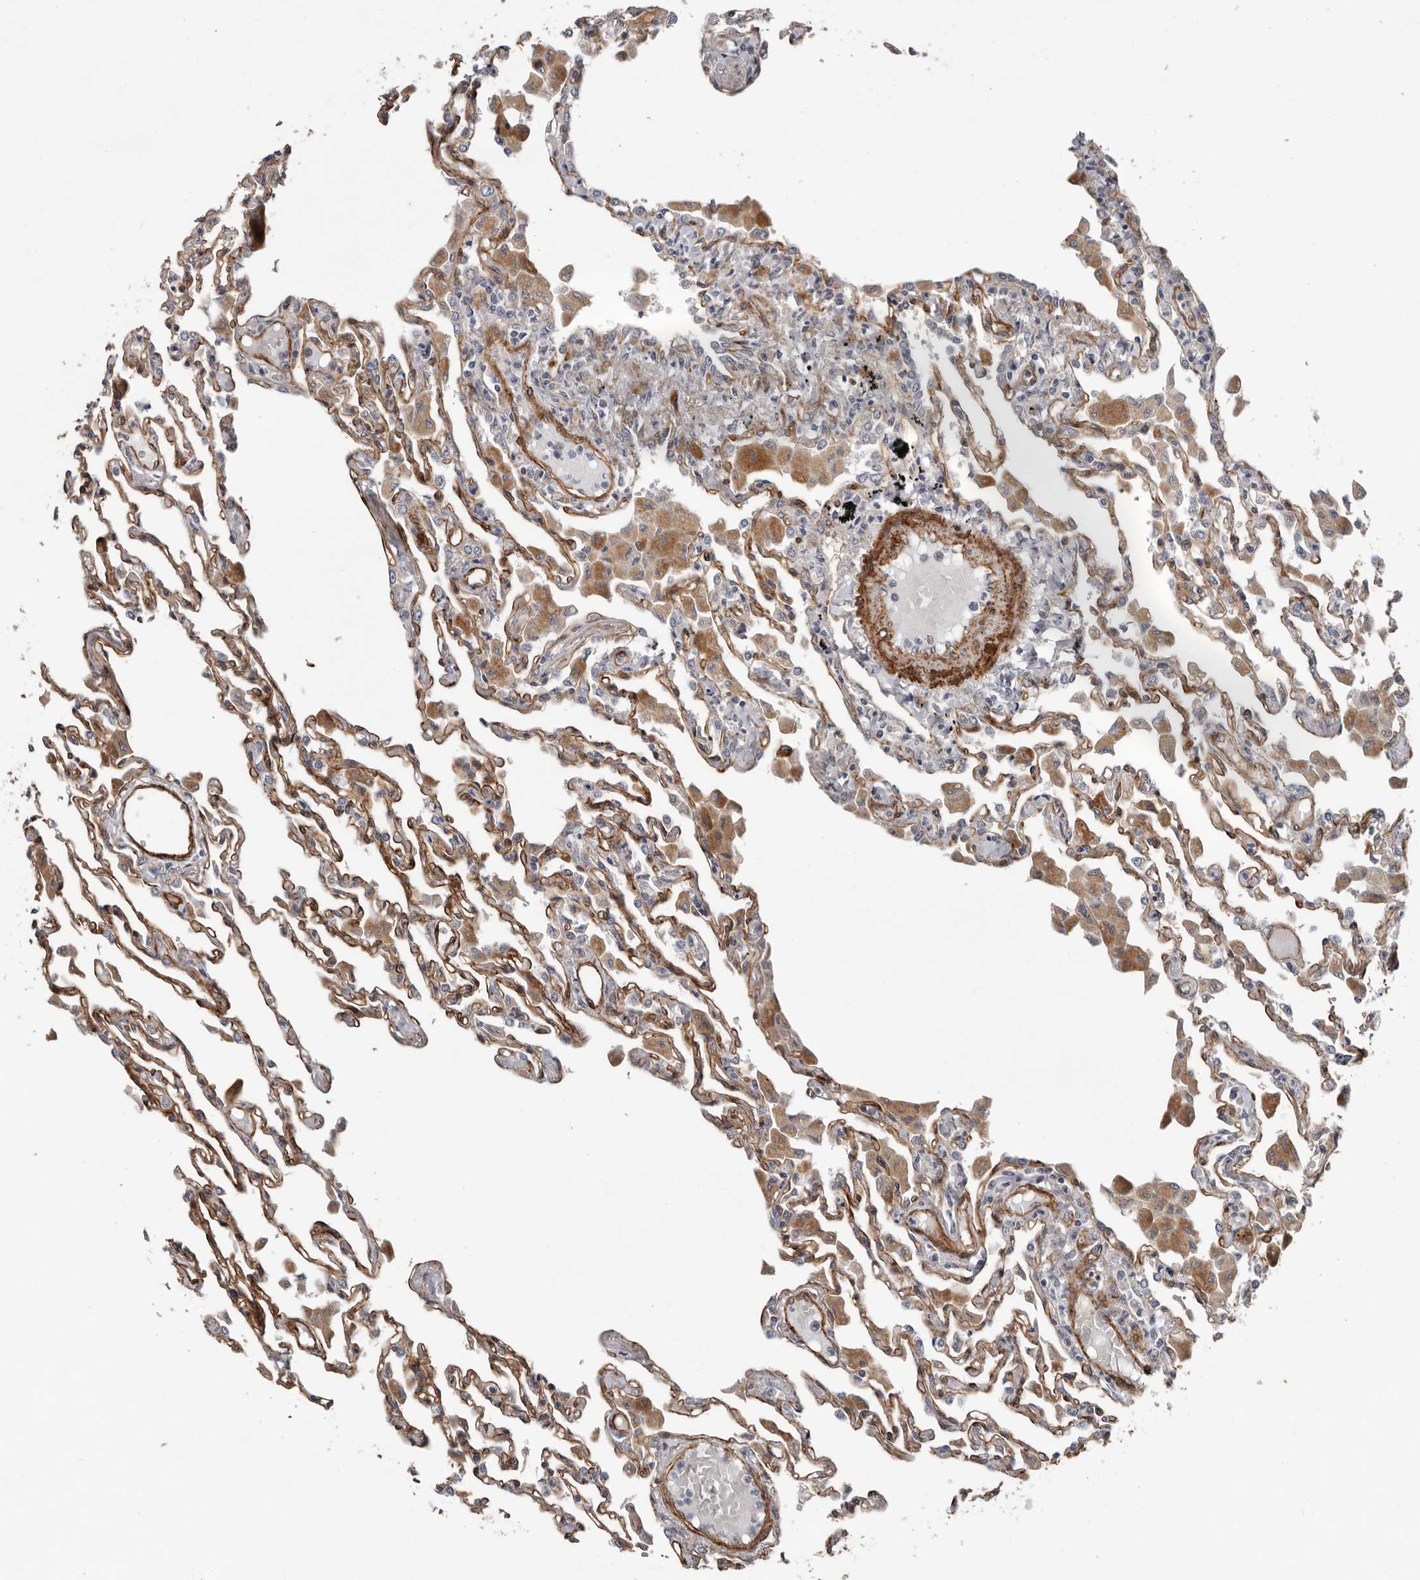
{"staining": {"intensity": "strong", "quantity": "25%-75%", "location": "cytoplasmic/membranous"}, "tissue": "lung", "cell_type": "Alveolar cells", "image_type": "normal", "snomed": [{"axis": "morphology", "description": "Normal tissue, NOS"}, {"axis": "topography", "description": "Bronchus"}, {"axis": "topography", "description": "Lung"}], "caption": "Protein analysis of unremarkable lung reveals strong cytoplasmic/membranous staining in about 25%-75% of alveolar cells. Using DAB (3,3'-diaminobenzidine) (brown) and hematoxylin (blue) stains, captured at high magnification using brightfield microscopy.", "gene": "RANBP17", "patient": {"sex": "female", "age": 49}}